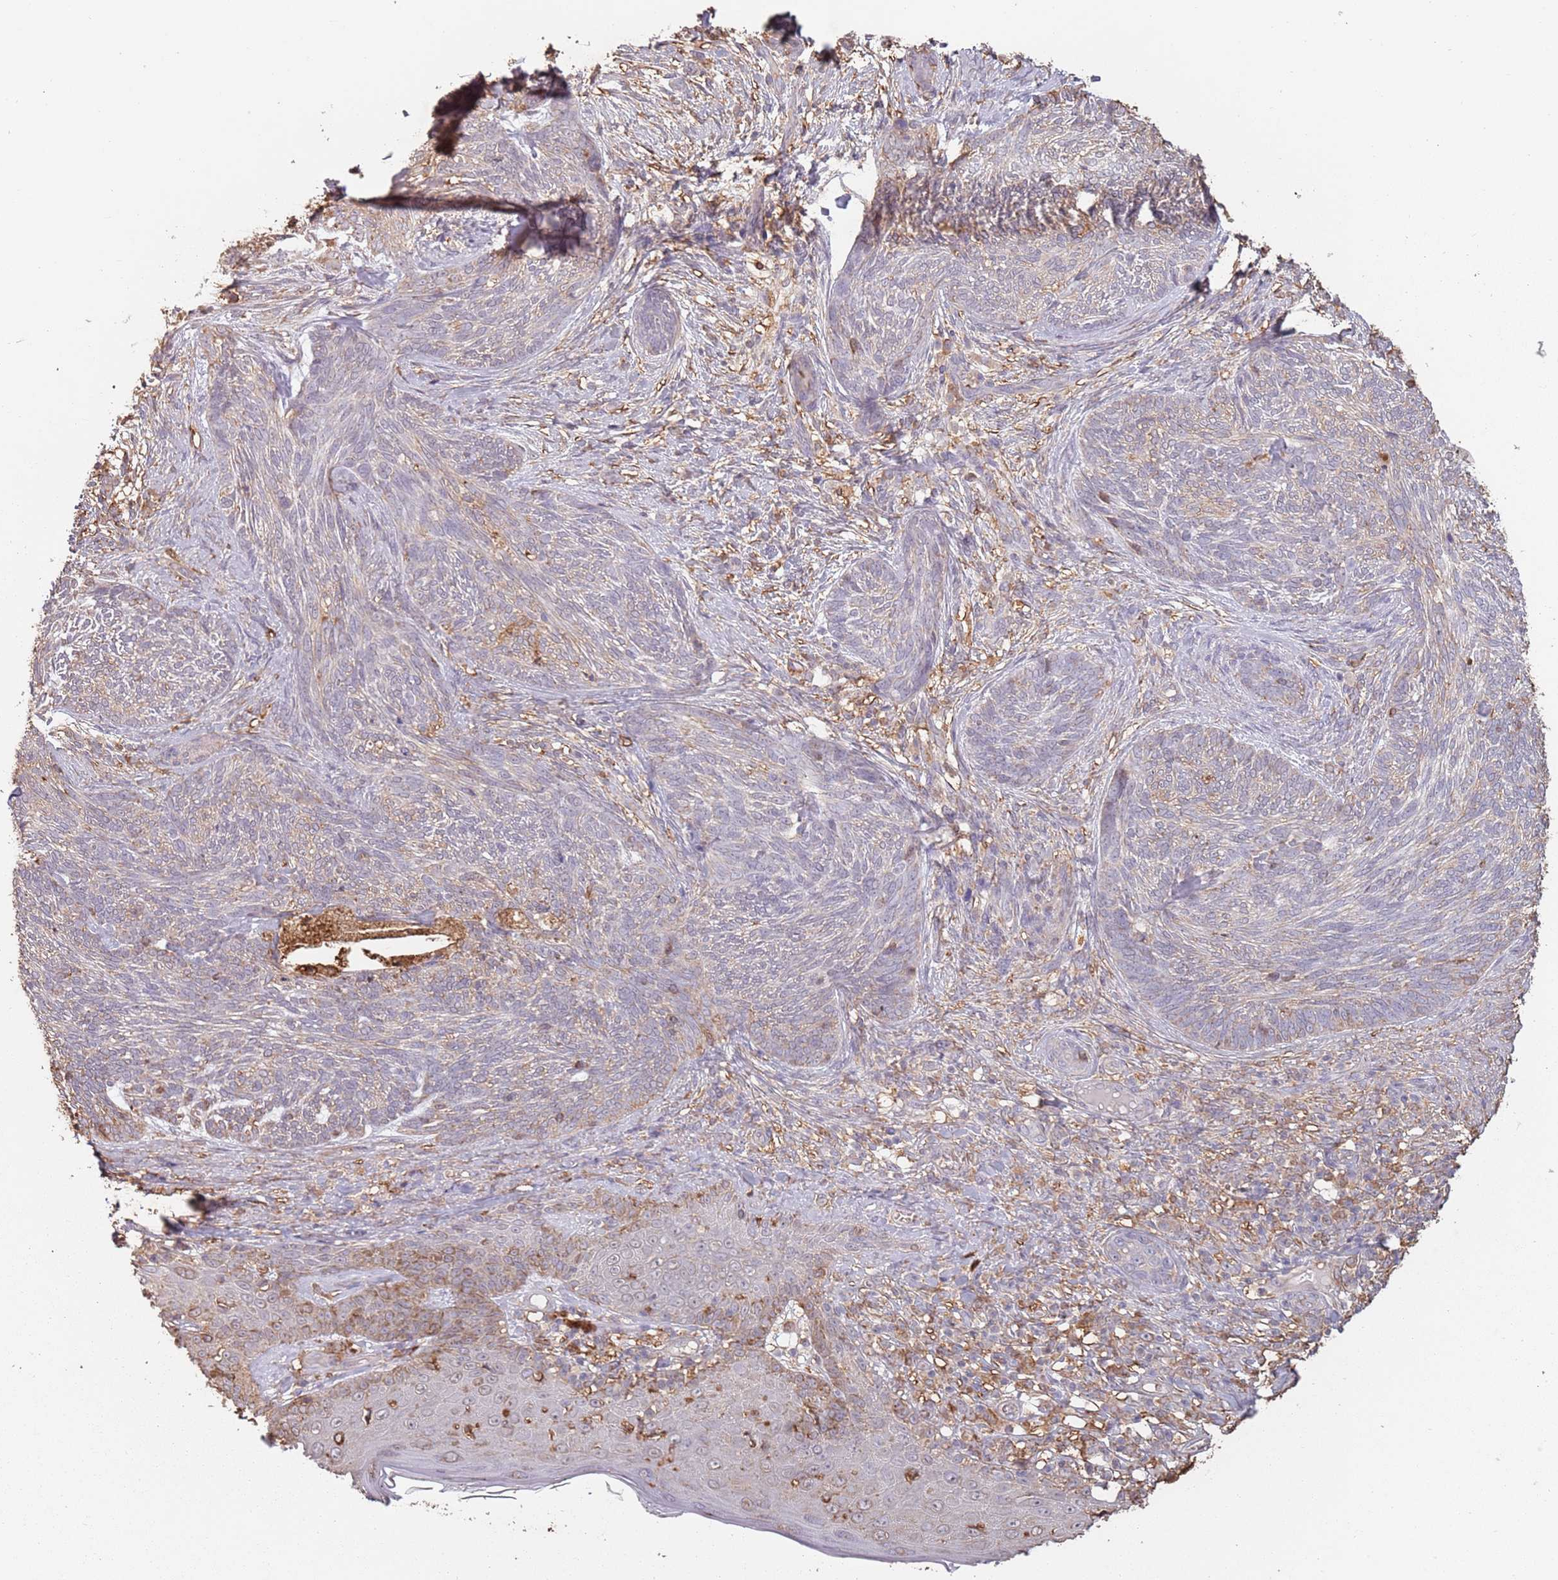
{"staining": {"intensity": "weak", "quantity": "<25%", "location": "cytoplasmic/membranous"}, "tissue": "skin cancer", "cell_type": "Tumor cells", "image_type": "cancer", "snomed": [{"axis": "morphology", "description": "Basal cell carcinoma"}, {"axis": "topography", "description": "Skin"}], "caption": "Tumor cells are negative for brown protein staining in skin cancer. (Brightfield microscopy of DAB immunohistochemistry at high magnification).", "gene": "ATOSB", "patient": {"sex": "male", "age": 73}}